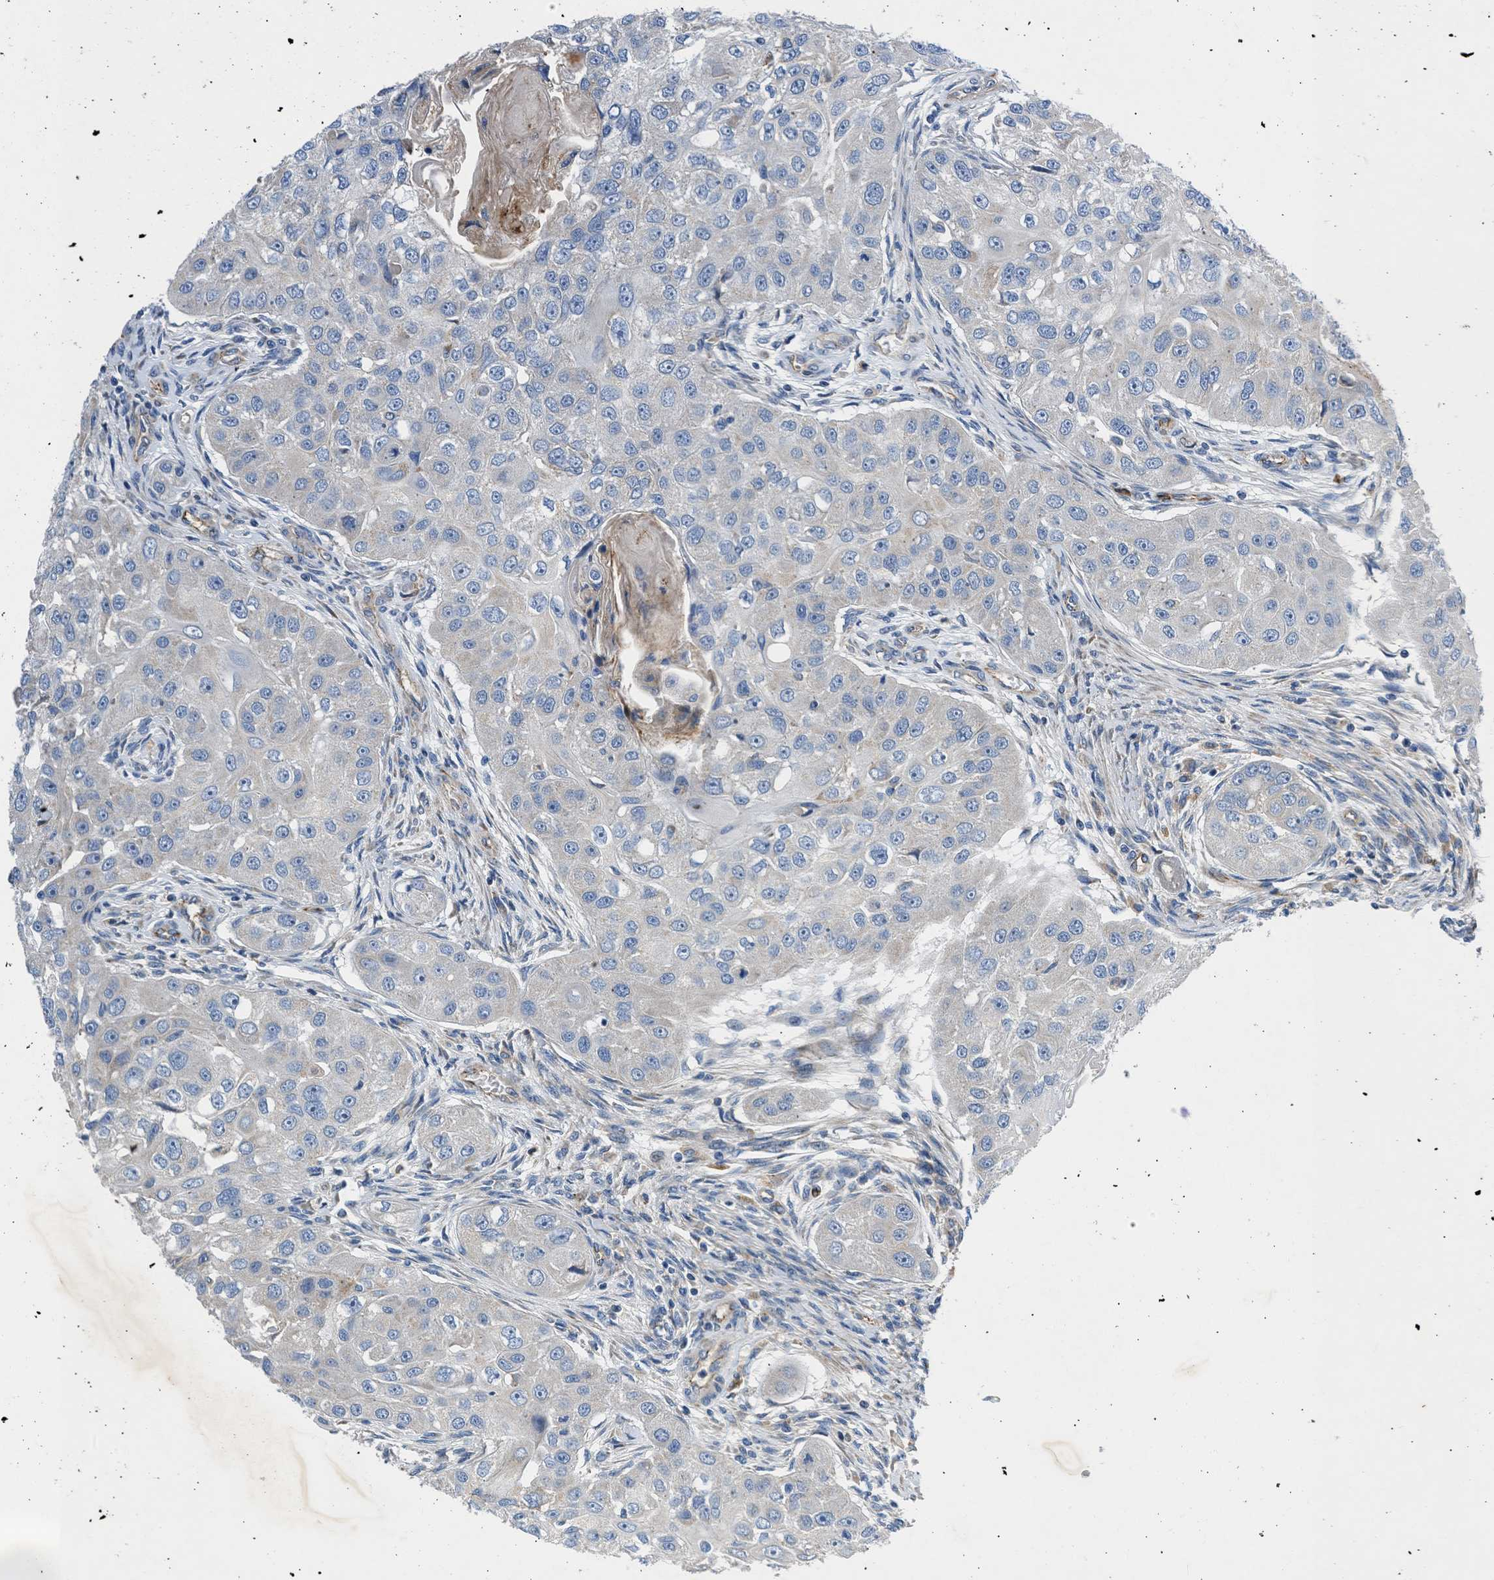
{"staining": {"intensity": "weak", "quantity": "<25%", "location": "cytoplasmic/membranous"}, "tissue": "head and neck cancer", "cell_type": "Tumor cells", "image_type": "cancer", "snomed": [{"axis": "morphology", "description": "Normal tissue, NOS"}, {"axis": "morphology", "description": "Squamous cell carcinoma, NOS"}, {"axis": "topography", "description": "Skeletal muscle"}, {"axis": "topography", "description": "Head-Neck"}], "caption": "High power microscopy micrograph of an immunohistochemistry micrograph of head and neck squamous cell carcinoma, revealing no significant positivity in tumor cells. The staining is performed using DAB (3,3'-diaminobenzidine) brown chromogen with nuclei counter-stained in using hematoxylin.", "gene": "ULK4", "patient": {"sex": "male", "age": 51}}